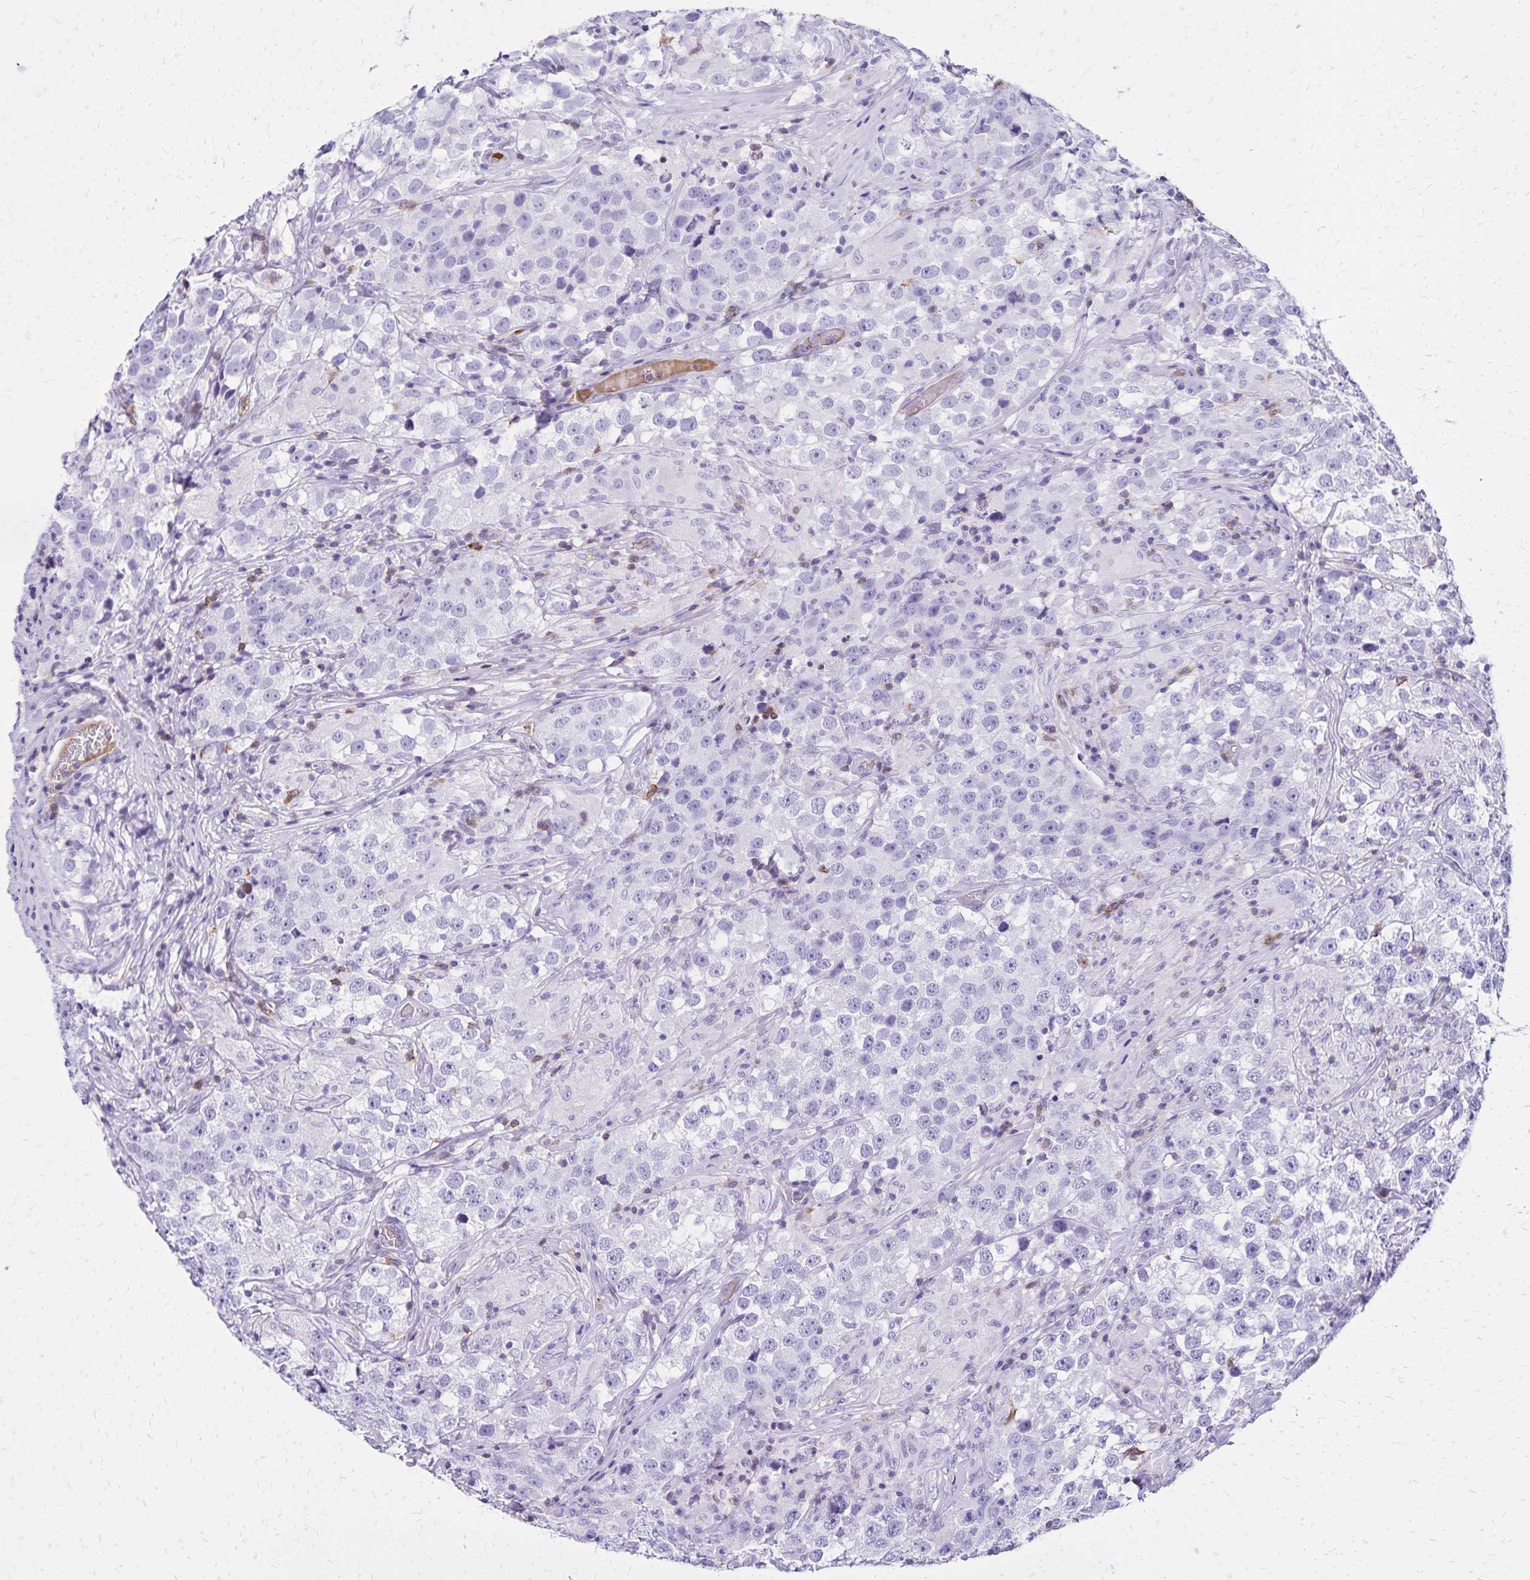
{"staining": {"intensity": "negative", "quantity": "none", "location": "none"}, "tissue": "testis cancer", "cell_type": "Tumor cells", "image_type": "cancer", "snomed": [{"axis": "morphology", "description": "Seminoma, NOS"}, {"axis": "topography", "description": "Testis"}], "caption": "High power microscopy histopathology image of an immunohistochemistry micrograph of testis cancer (seminoma), revealing no significant positivity in tumor cells. (Brightfield microscopy of DAB (3,3'-diaminobenzidine) IHC at high magnification).", "gene": "CD27", "patient": {"sex": "male", "age": 46}}